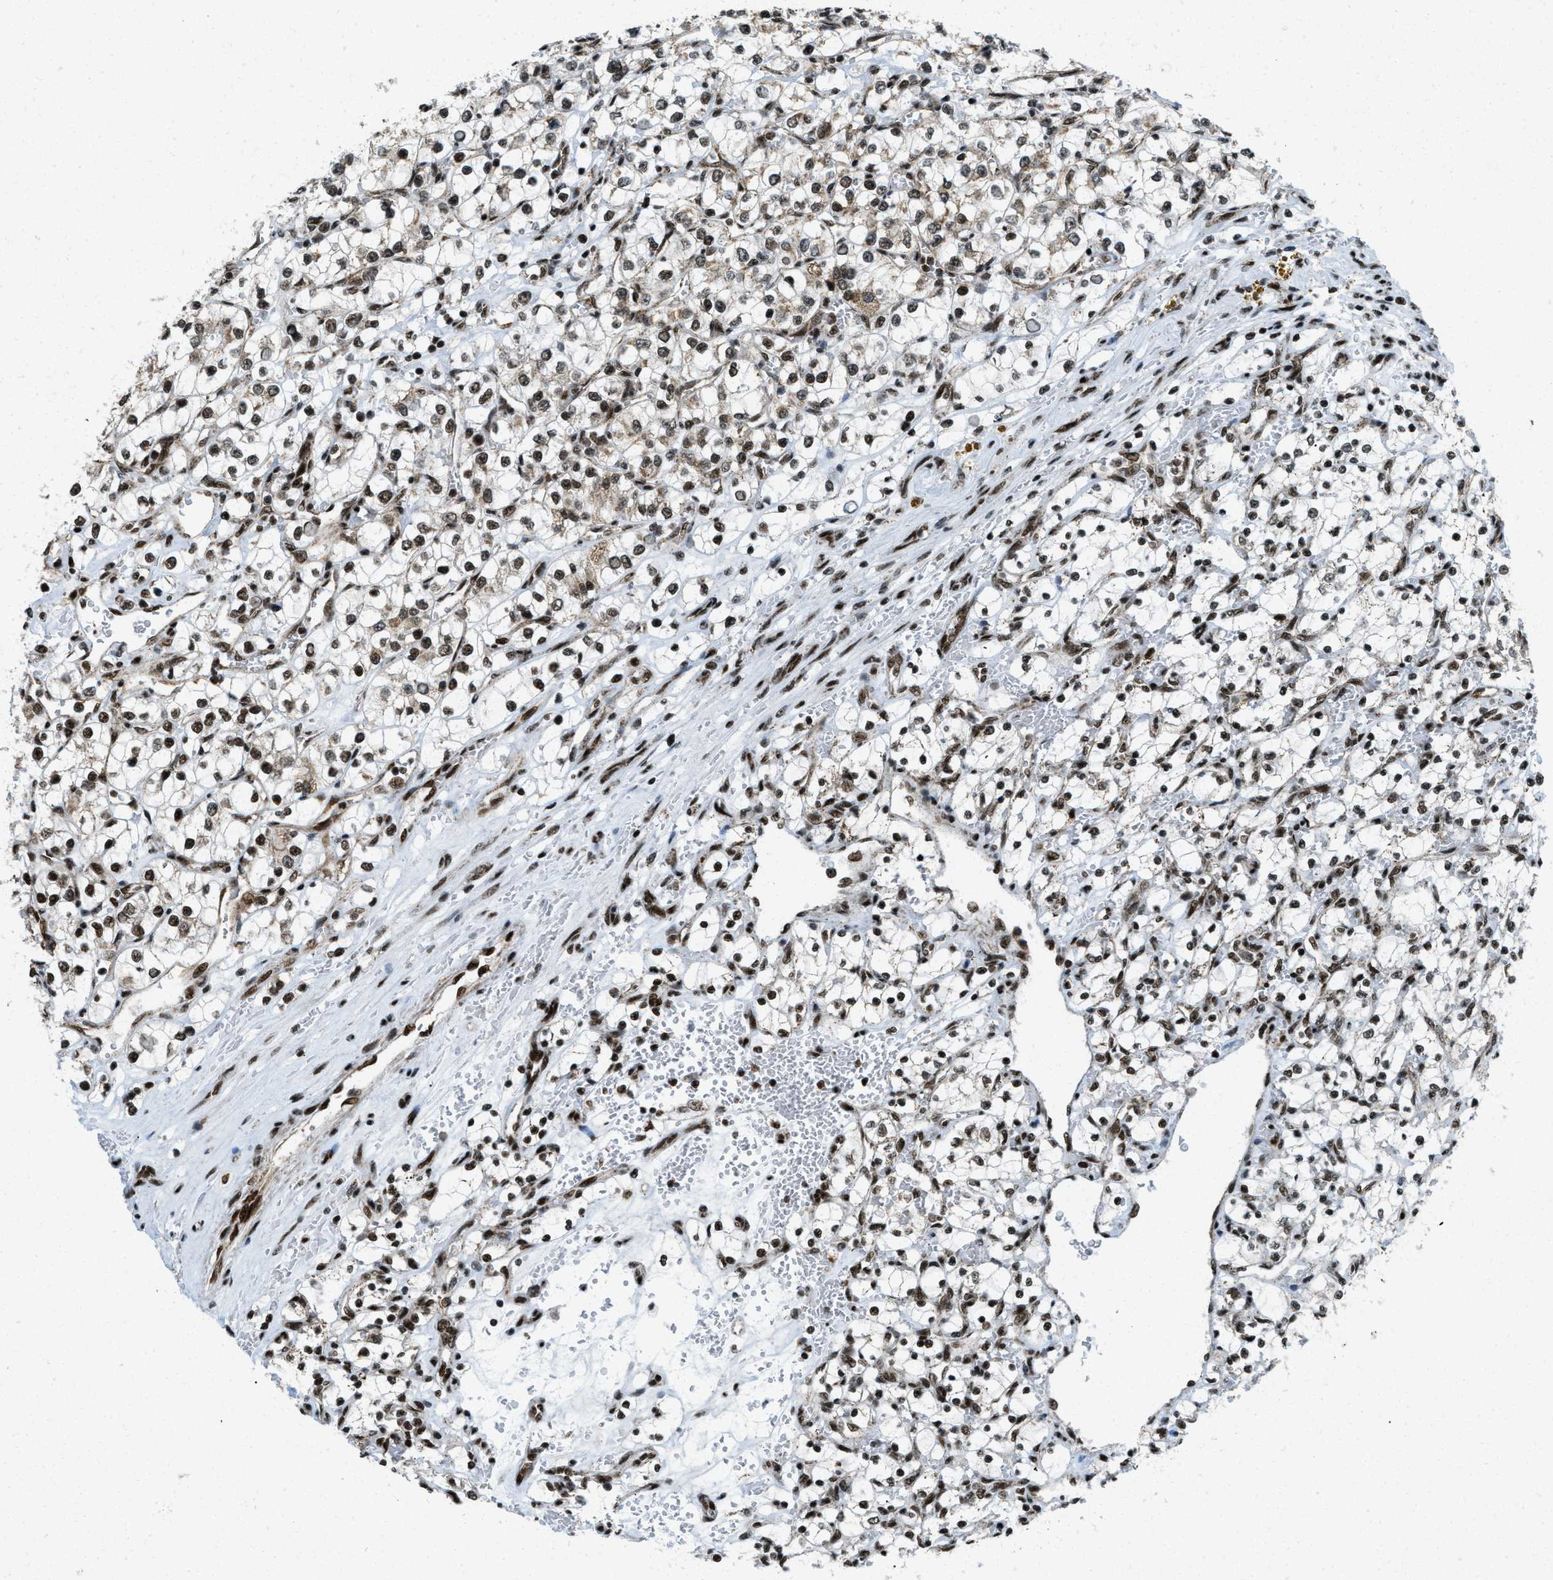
{"staining": {"intensity": "strong", "quantity": ">75%", "location": "nuclear"}, "tissue": "renal cancer", "cell_type": "Tumor cells", "image_type": "cancer", "snomed": [{"axis": "morphology", "description": "Adenocarcinoma, NOS"}, {"axis": "topography", "description": "Kidney"}], "caption": "An image of adenocarcinoma (renal) stained for a protein exhibits strong nuclear brown staining in tumor cells.", "gene": "GABPB1", "patient": {"sex": "female", "age": 69}}